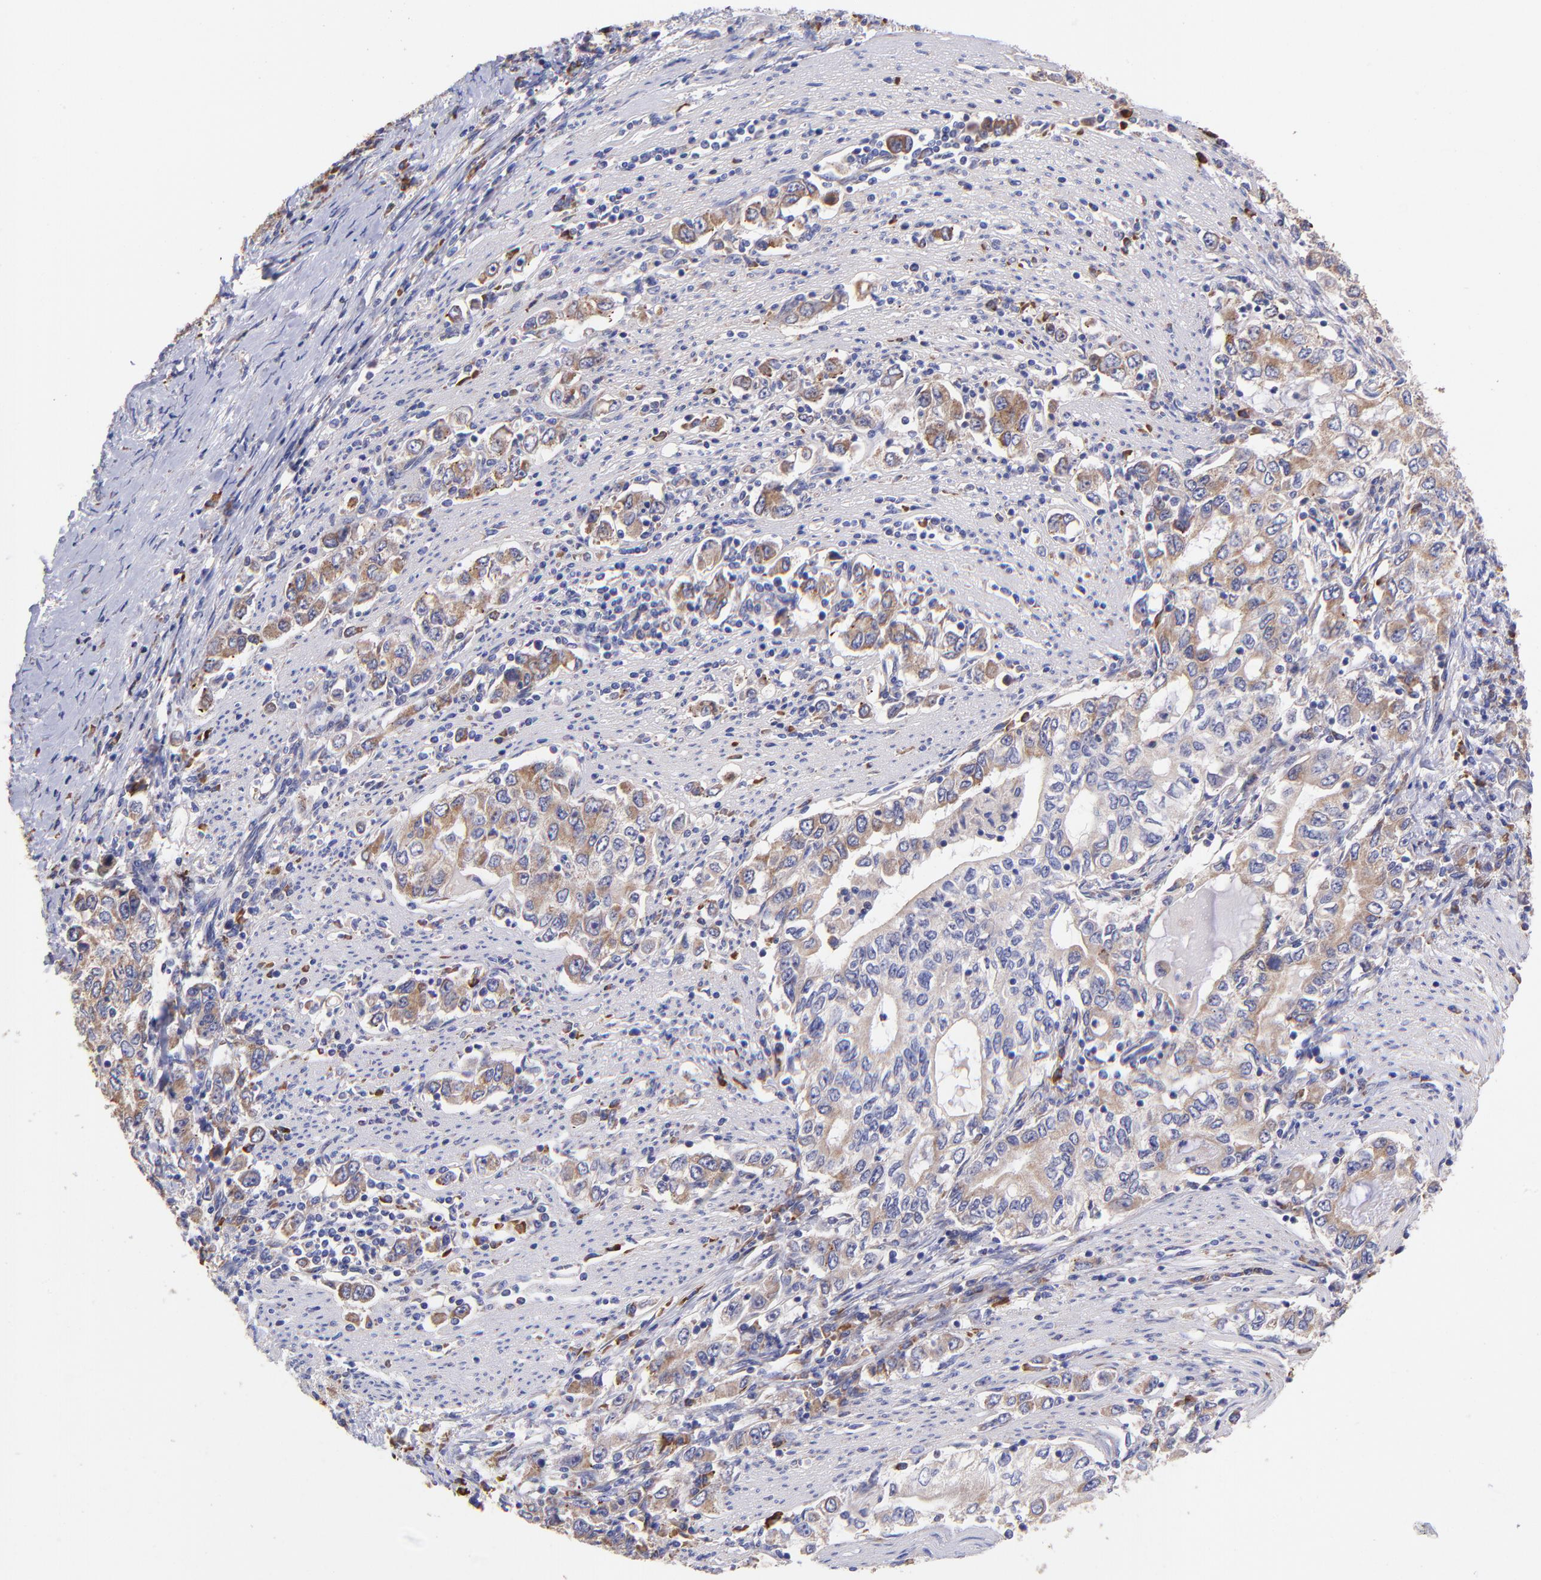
{"staining": {"intensity": "weak", "quantity": ">75%", "location": "cytoplasmic/membranous"}, "tissue": "stomach cancer", "cell_type": "Tumor cells", "image_type": "cancer", "snomed": [{"axis": "morphology", "description": "Adenocarcinoma, NOS"}, {"axis": "topography", "description": "Stomach, lower"}], "caption": "Stomach adenocarcinoma stained for a protein exhibits weak cytoplasmic/membranous positivity in tumor cells.", "gene": "PREX1", "patient": {"sex": "female", "age": 72}}